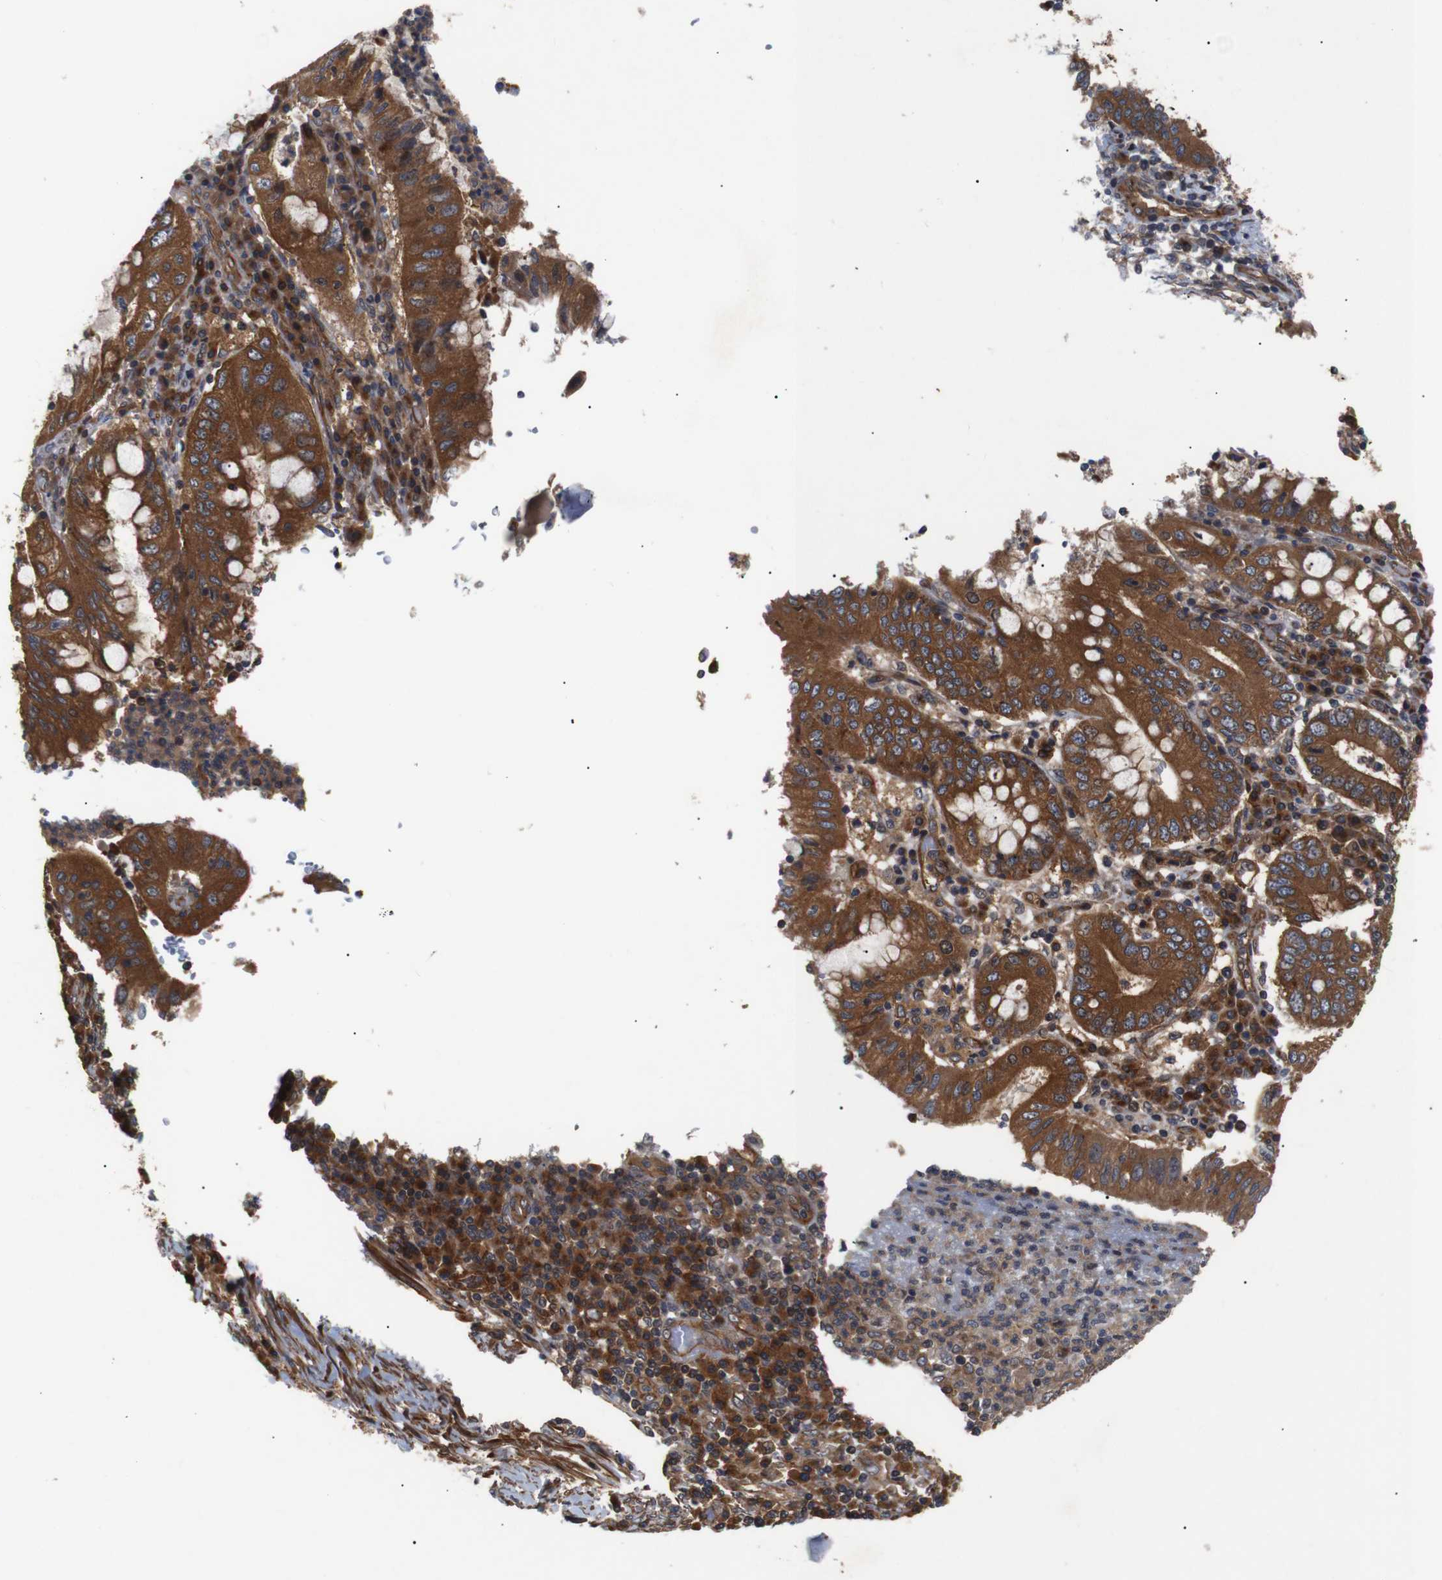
{"staining": {"intensity": "strong", "quantity": ">75%", "location": "cytoplasmic/membranous"}, "tissue": "stomach cancer", "cell_type": "Tumor cells", "image_type": "cancer", "snomed": [{"axis": "morphology", "description": "Normal tissue, NOS"}, {"axis": "morphology", "description": "Adenocarcinoma, NOS"}, {"axis": "topography", "description": "Esophagus"}, {"axis": "topography", "description": "Stomach, upper"}, {"axis": "topography", "description": "Peripheral nerve tissue"}], "caption": "This is an image of IHC staining of stomach adenocarcinoma, which shows strong staining in the cytoplasmic/membranous of tumor cells.", "gene": "PAWR", "patient": {"sex": "male", "age": 62}}